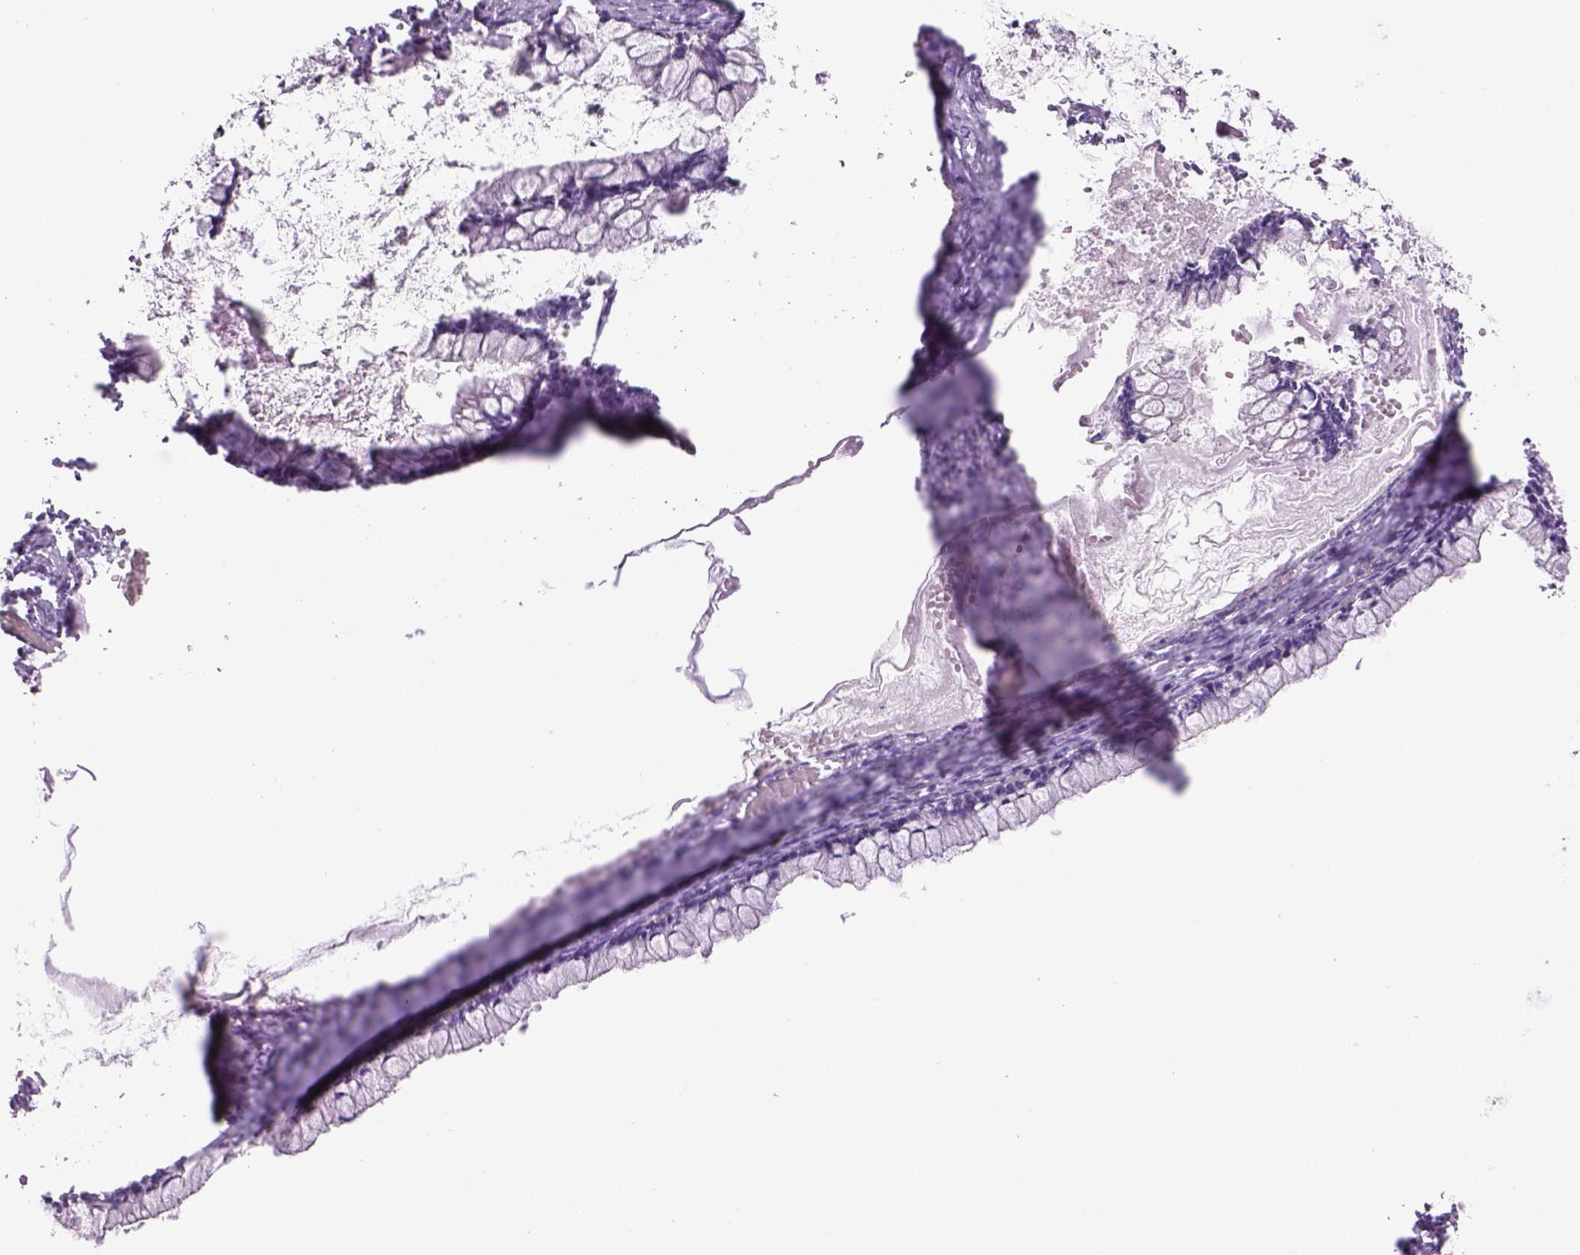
{"staining": {"intensity": "negative", "quantity": "none", "location": "none"}, "tissue": "ovarian cancer", "cell_type": "Tumor cells", "image_type": "cancer", "snomed": [{"axis": "morphology", "description": "Cystadenocarcinoma, mucinous, NOS"}, {"axis": "topography", "description": "Ovary"}], "caption": "Immunohistochemistry micrograph of ovarian cancer (mucinous cystadenocarcinoma) stained for a protein (brown), which demonstrates no expression in tumor cells.", "gene": "DBH", "patient": {"sex": "female", "age": 67}}